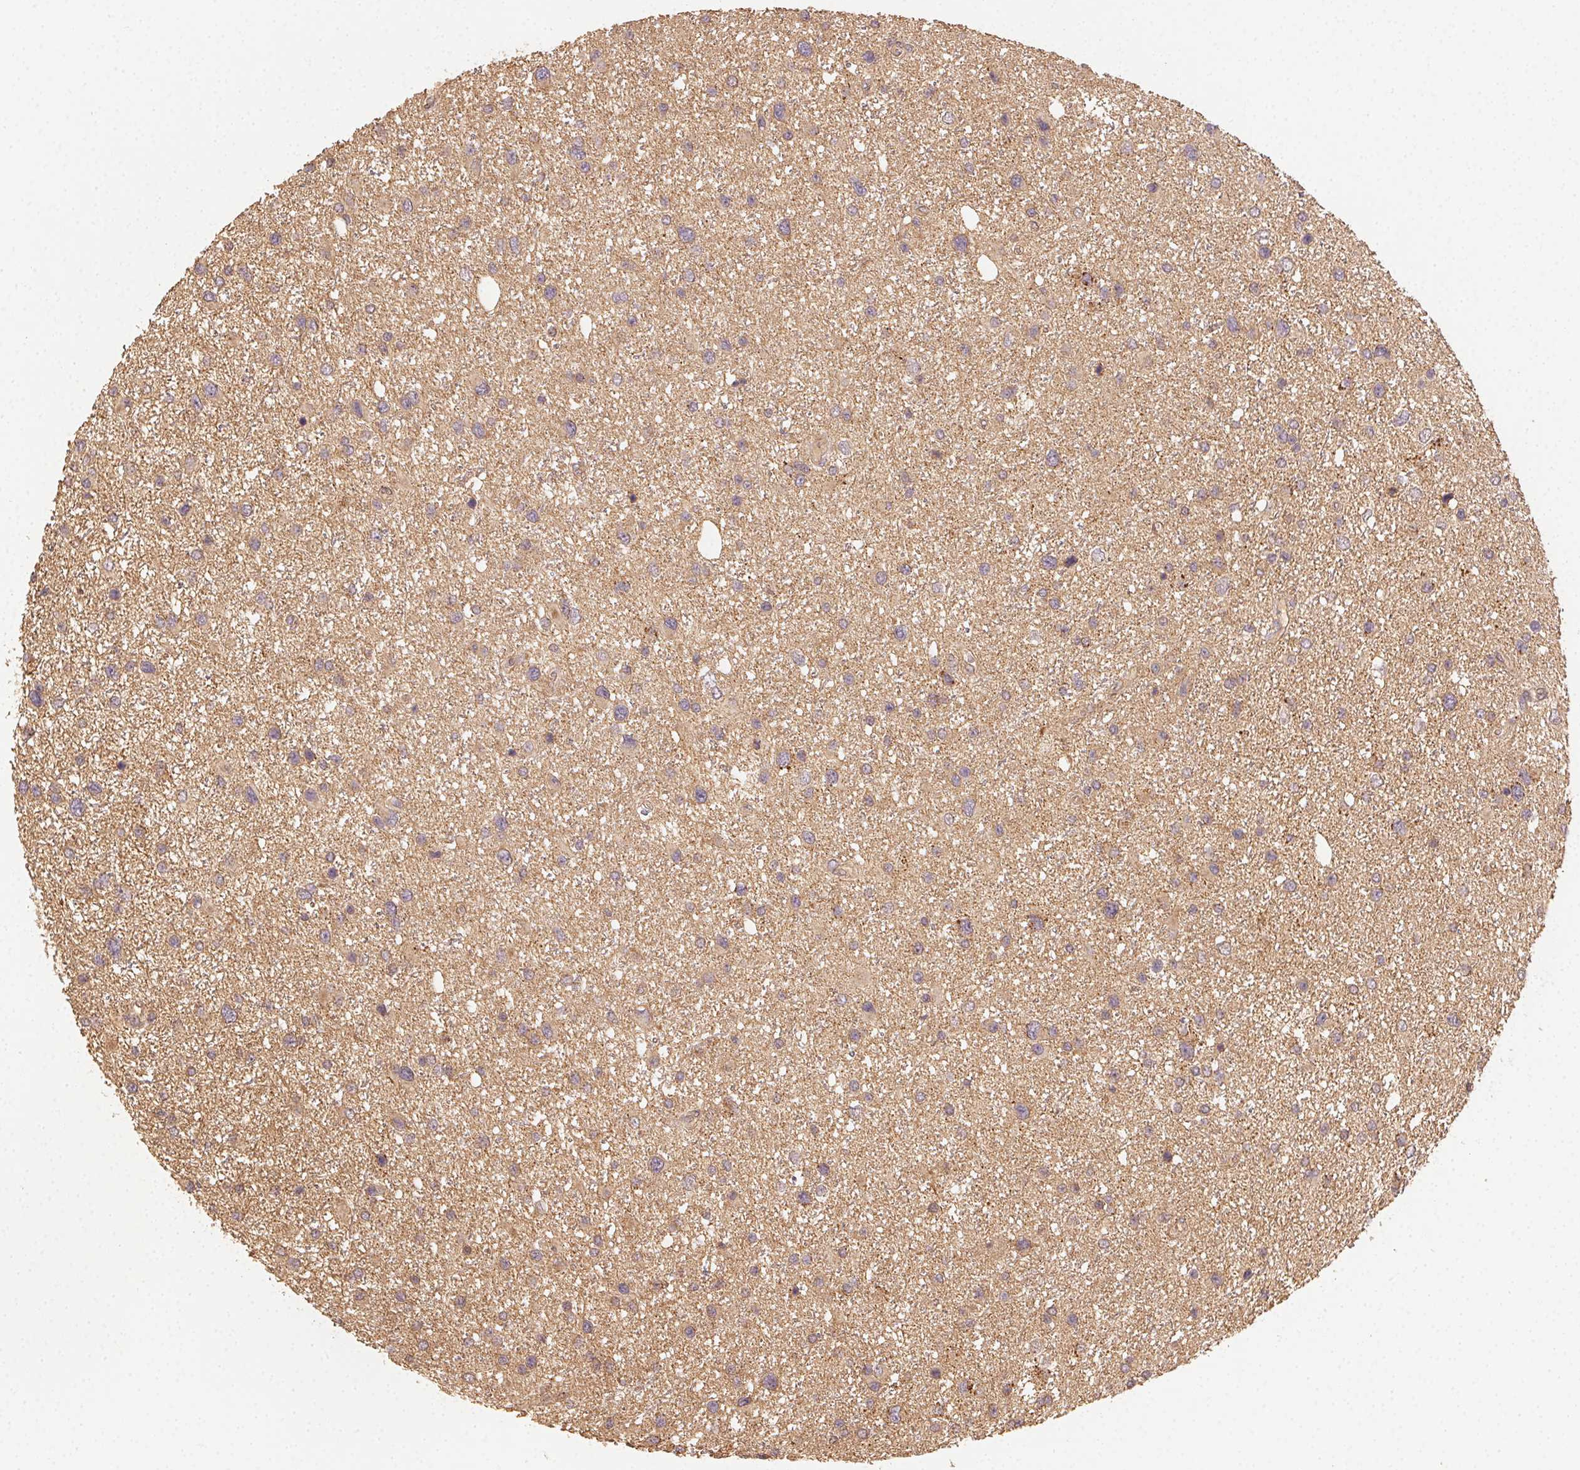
{"staining": {"intensity": "weak", "quantity": ">75%", "location": "cytoplasmic/membranous"}, "tissue": "glioma", "cell_type": "Tumor cells", "image_type": "cancer", "snomed": [{"axis": "morphology", "description": "Glioma, malignant, Low grade"}, {"axis": "topography", "description": "Brain"}], "caption": "IHC (DAB (3,3'-diaminobenzidine)) staining of glioma exhibits weak cytoplasmic/membranous protein positivity in approximately >75% of tumor cells.", "gene": "RALA", "patient": {"sex": "female", "age": 32}}